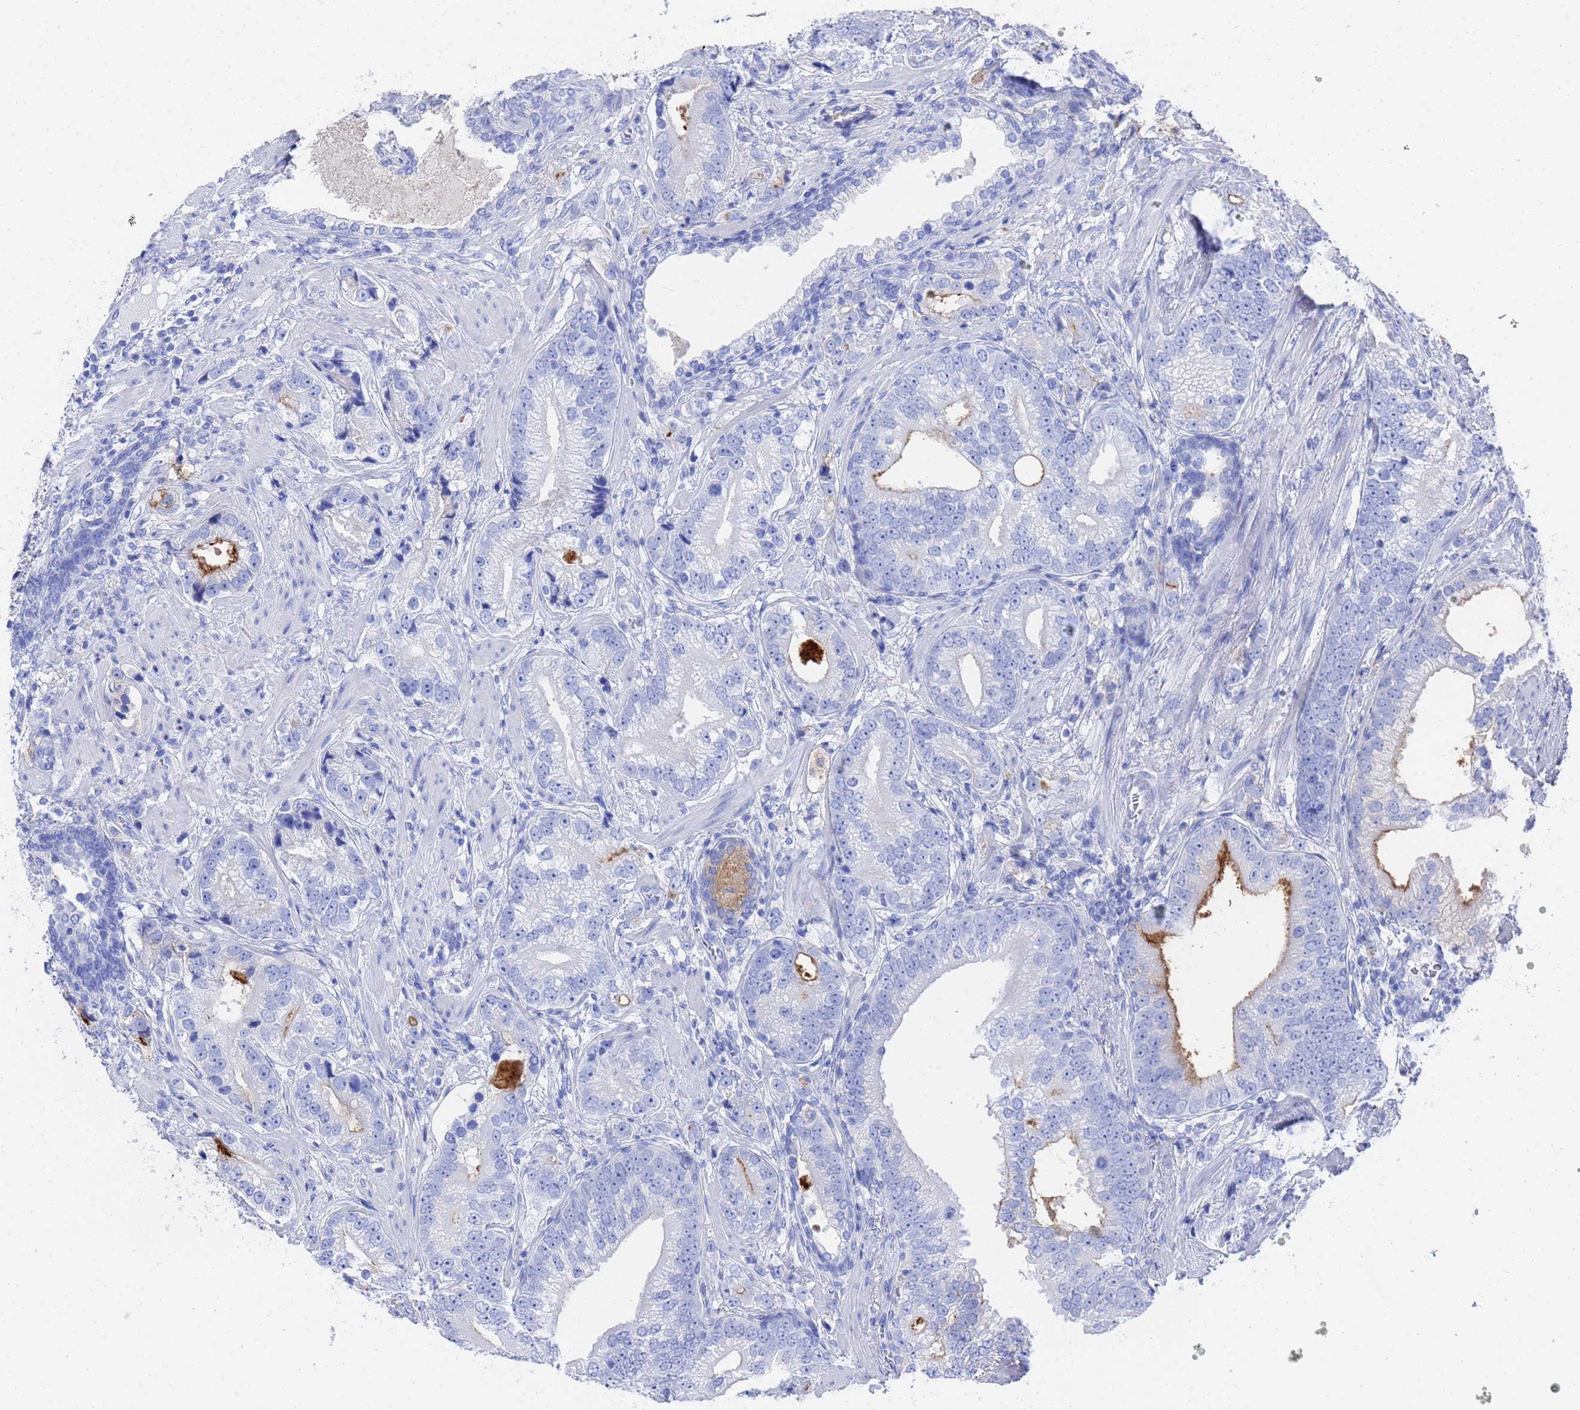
{"staining": {"intensity": "strong", "quantity": "<25%", "location": "cytoplasmic/membranous"}, "tissue": "prostate cancer", "cell_type": "Tumor cells", "image_type": "cancer", "snomed": [{"axis": "morphology", "description": "Adenocarcinoma, High grade"}, {"axis": "topography", "description": "Prostate"}], "caption": "Protein analysis of adenocarcinoma (high-grade) (prostate) tissue demonstrates strong cytoplasmic/membranous staining in approximately <25% of tumor cells. The protein is shown in brown color, while the nuclei are stained blue.", "gene": "GGT1", "patient": {"sex": "male", "age": 75}}